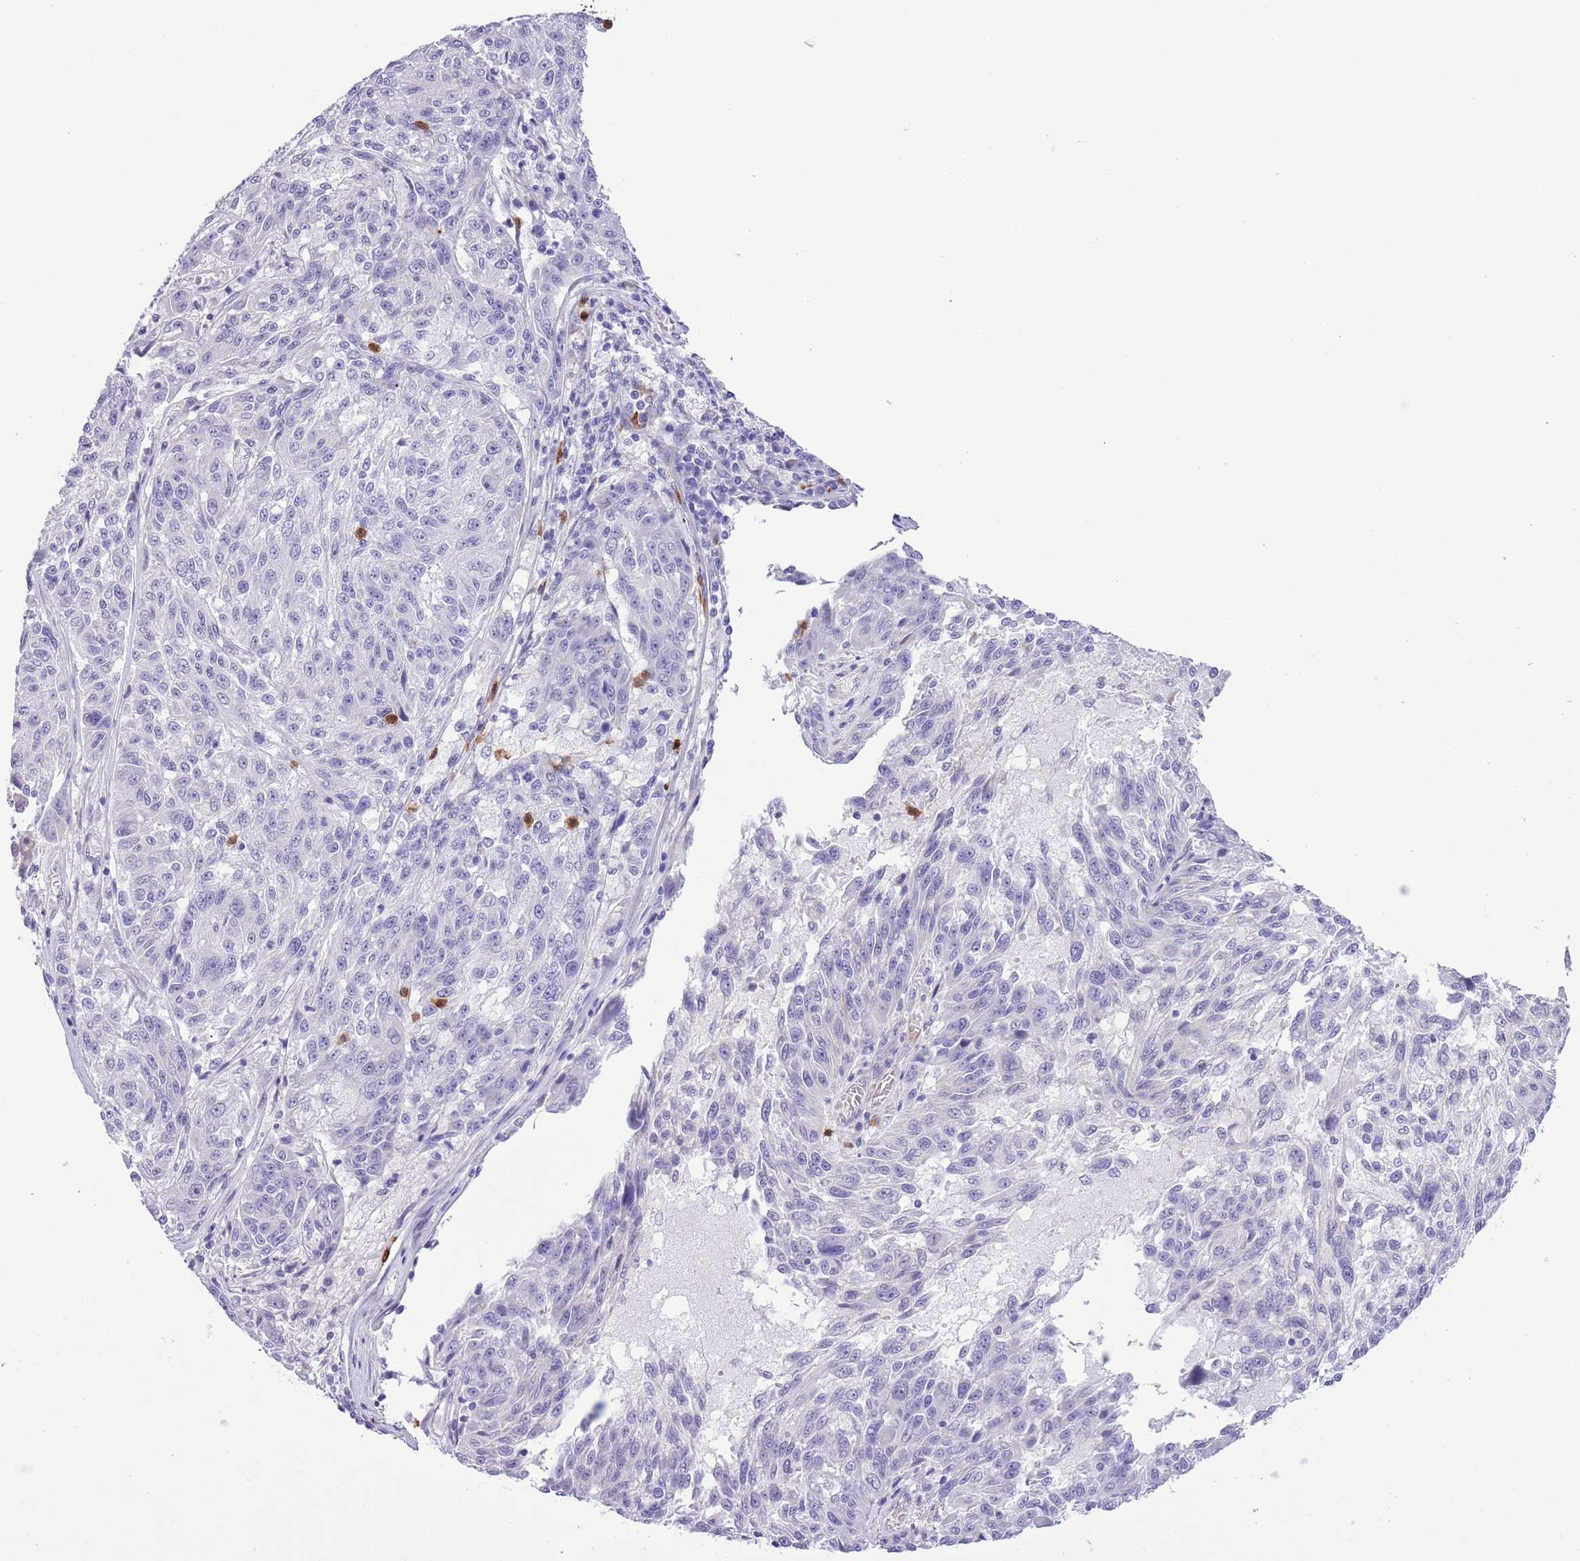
{"staining": {"intensity": "negative", "quantity": "none", "location": "none"}, "tissue": "melanoma", "cell_type": "Tumor cells", "image_type": "cancer", "snomed": [{"axis": "morphology", "description": "Malignant melanoma, NOS"}, {"axis": "topography", "description": "Skin"}], "caption": "High magnification brightfield microscopy of malignant melanoma stained with DAB (3,3'-diaminobenzidine) (brown) and counterstained with hematoxylin (blue): tumor cells show no significant expression.", "gene": "OR6M1", "patient": {"sex": "male", "age": 53}}